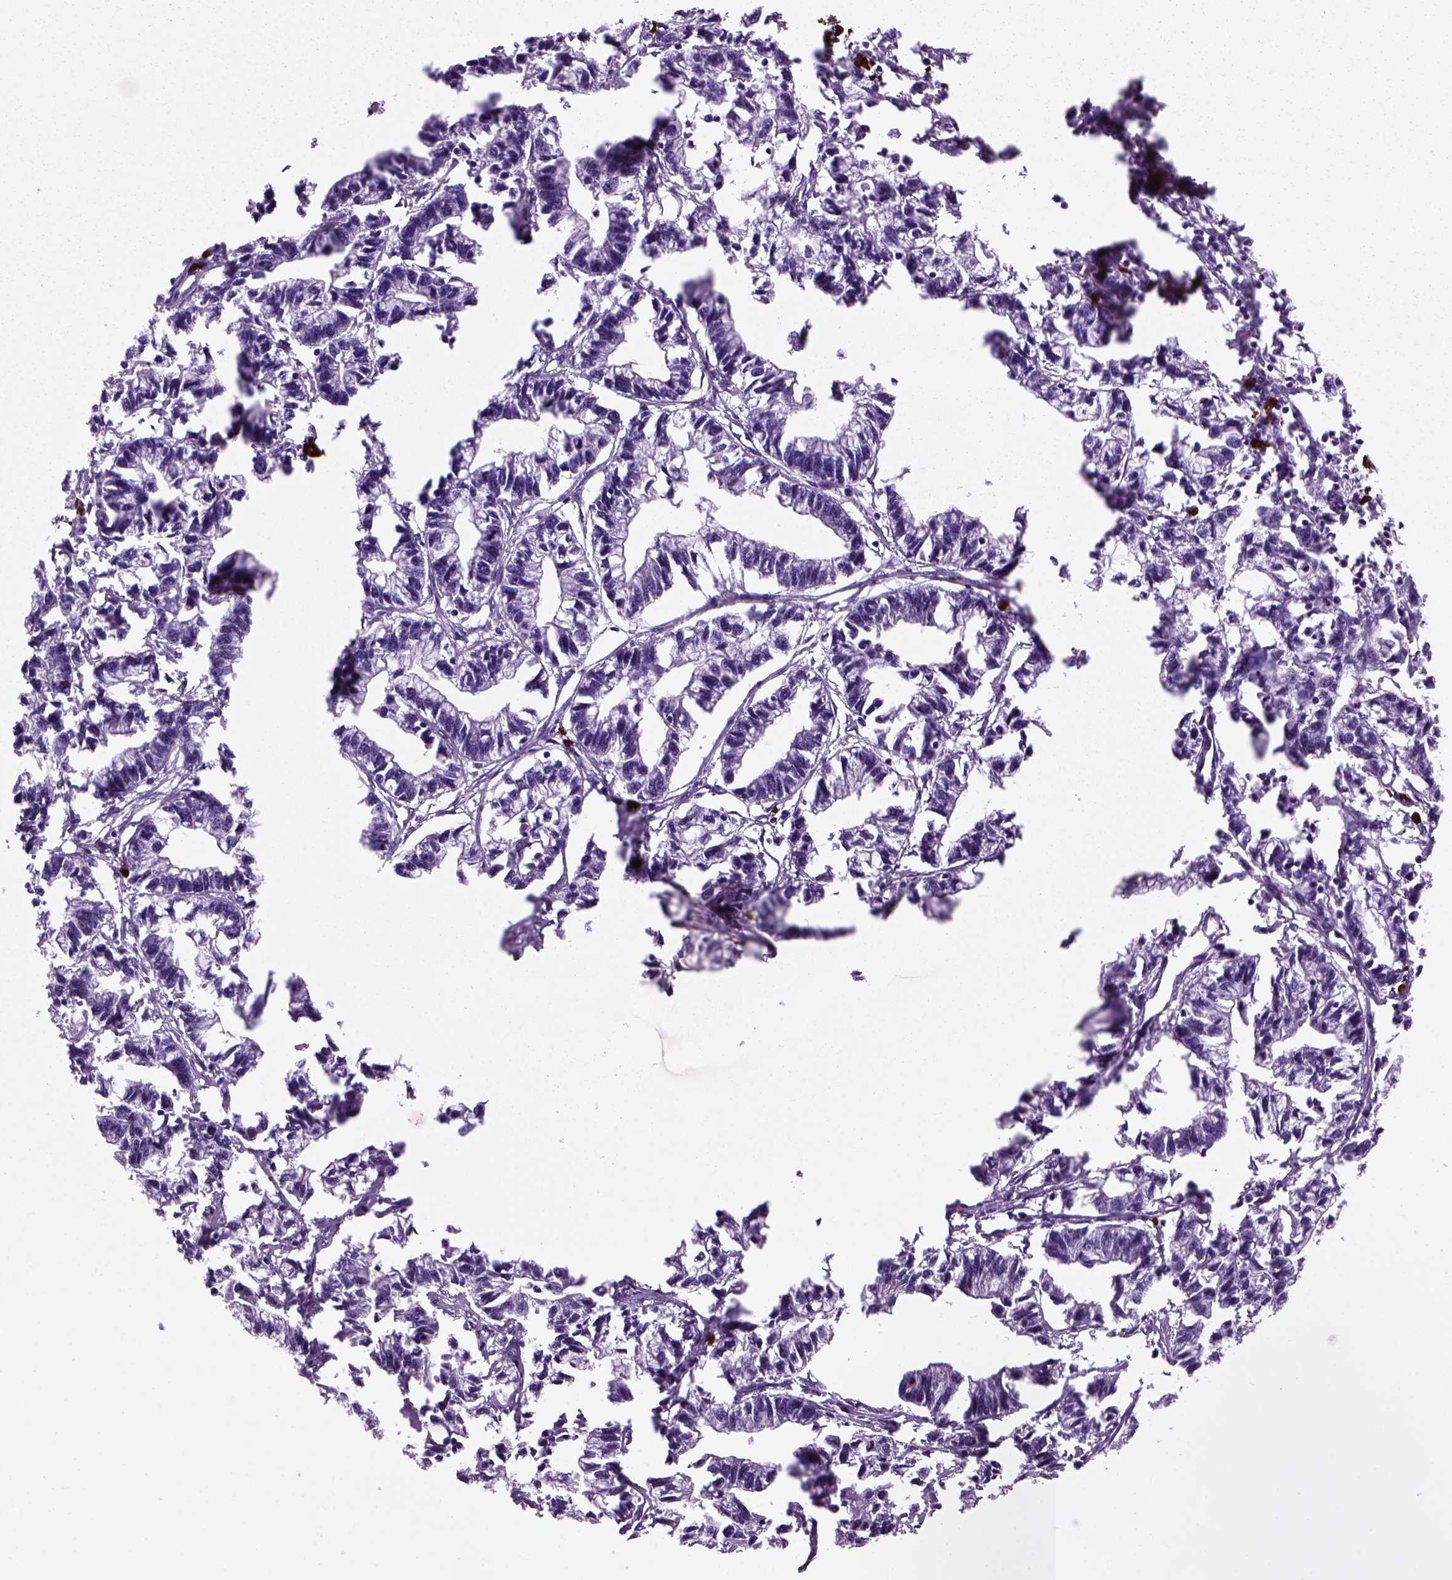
{"staining": {"intensity": "negative", "quantity": "none", "location": "none"}, "tissue": "stomach cancer", "cell_type": "Tumor cells", "image_type": "cancer", "snomed": [{"axis": "morphology", "description": "Adenocarcinoma, NOS"}, {"axis": "topography", "description": "Stomach"}], "caption": "Immunohistochemical staining of stomach cancer (adenocarcinoma) exhibits no significant positivity in tumor cells. (Stains: DAB (3,3'-diaminobenzidine) immunohistochemistry (IHC) with hematoxylin counter stain, Microscopy: brightfield microscopy at high magnification).", "gene": "MZB1", "patient": {"sex": "male", "age": 83}}